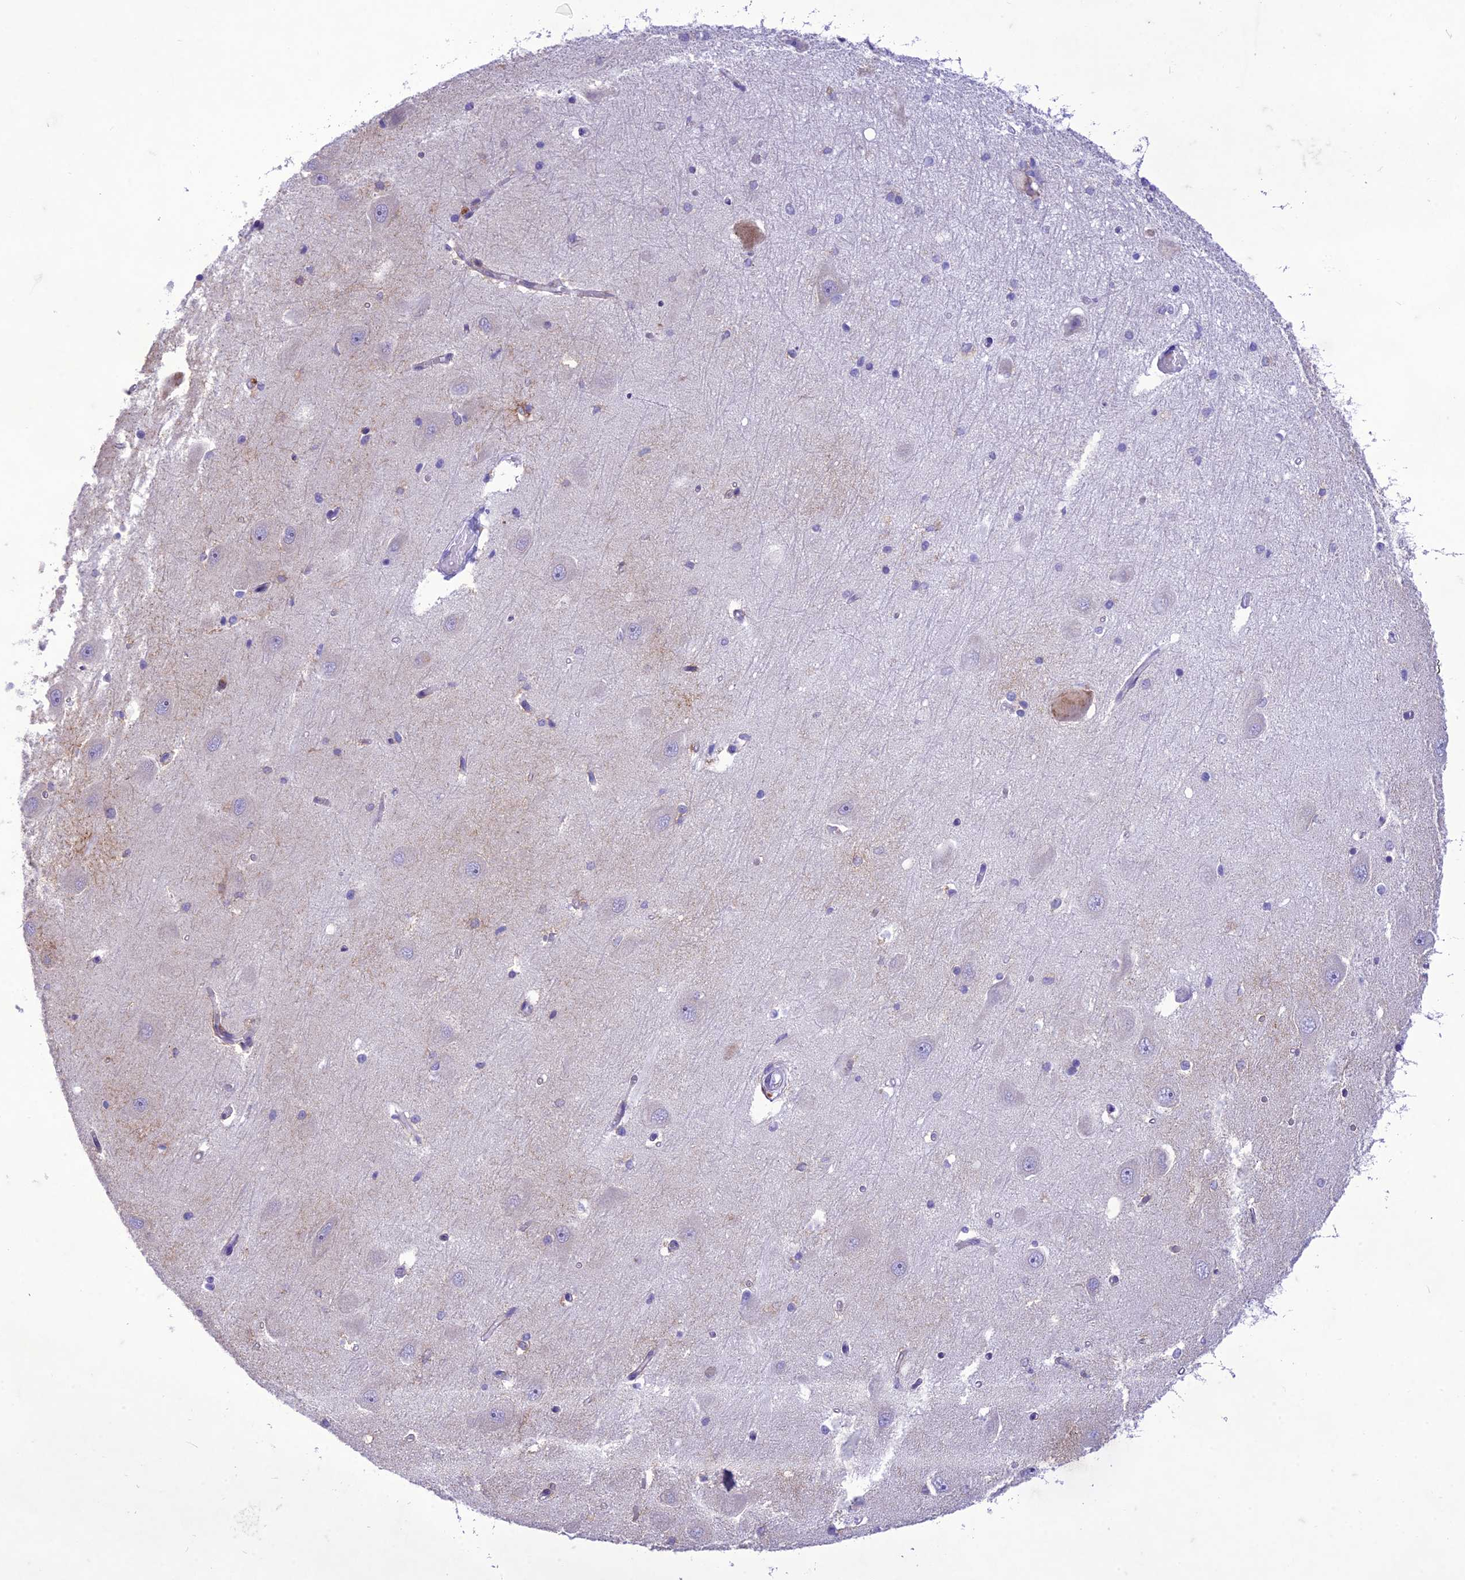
{"staining": {"intensity": "negative", "quantity": "none", "location": "none"}, "tissue": "hippocampus", "cell_type": "Glial cells", "image_type": "normal", "snomed": [{"axis": "morphology", "description": "Normal tissue, NOS"}, {"axis": "topography", "description": "Hippocampus"}], "caption": "DAB immunohistochemical staining of unremarkable hippocampus demonstrates no significant staining in glial cells.", "gene": "SLC13A5", "patient": {"sex": "male", "age": 45}}